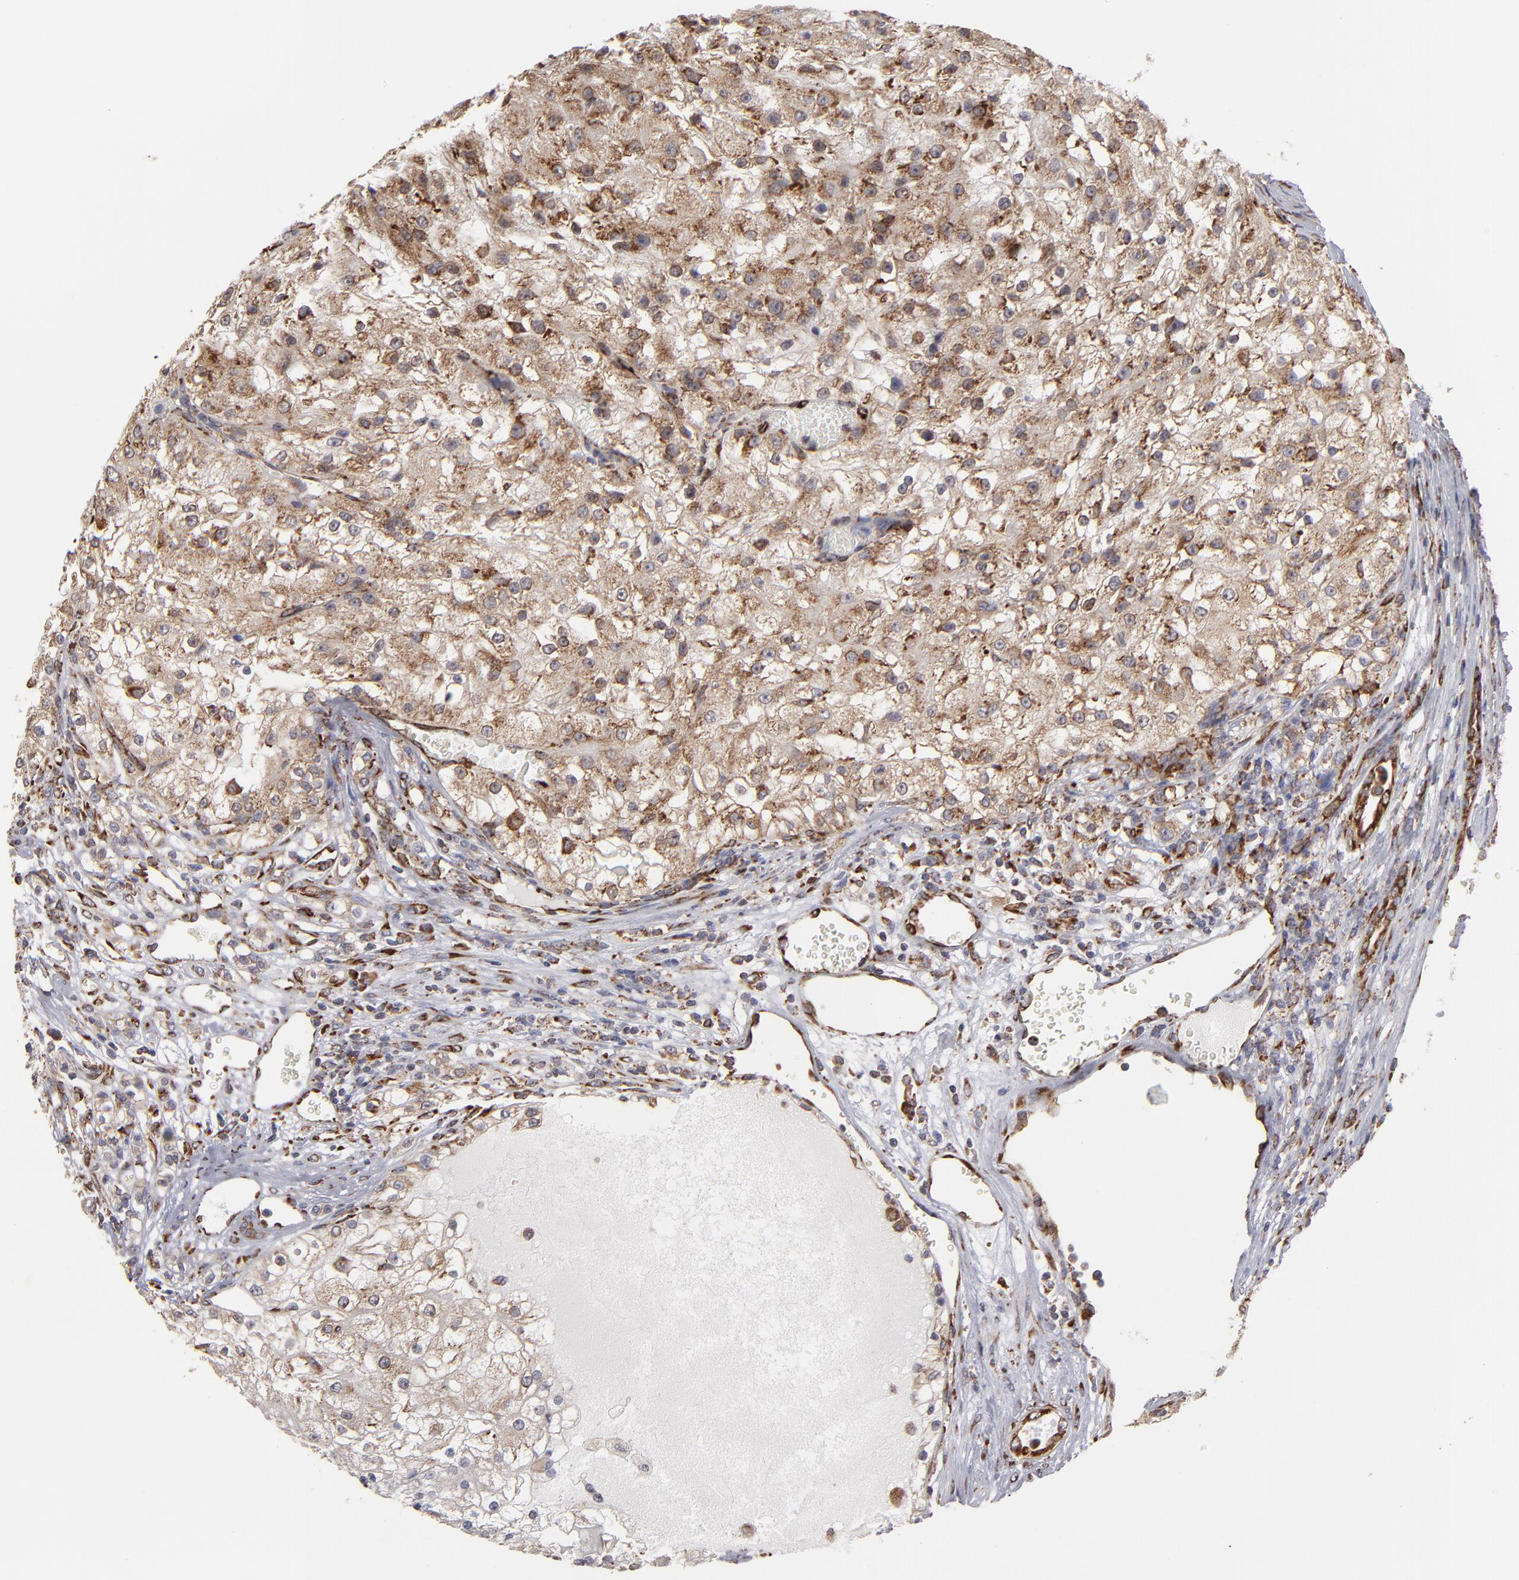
{"staining": {"intensity": "moderate", "quantity": ">75%", "location": "cytoplasmic/membranous"}, "tissue": "renal cancer", "cell_type": "Tumor cells", "image_type": "cancer", "snomed": [{"axis": "morphology", "description": "Adenocarcinoma, NOS"}, {"axis": "topography", "description": "Kidney"}], "caption": "IHC image of human renal cancer stained for a protein (brown), which shows medium levels of moderate cytoplasmic/membranous positivity in about >75% of tumor cells.", "gene": "KTN1", "patient": {"sex": "female", "age": 74}}